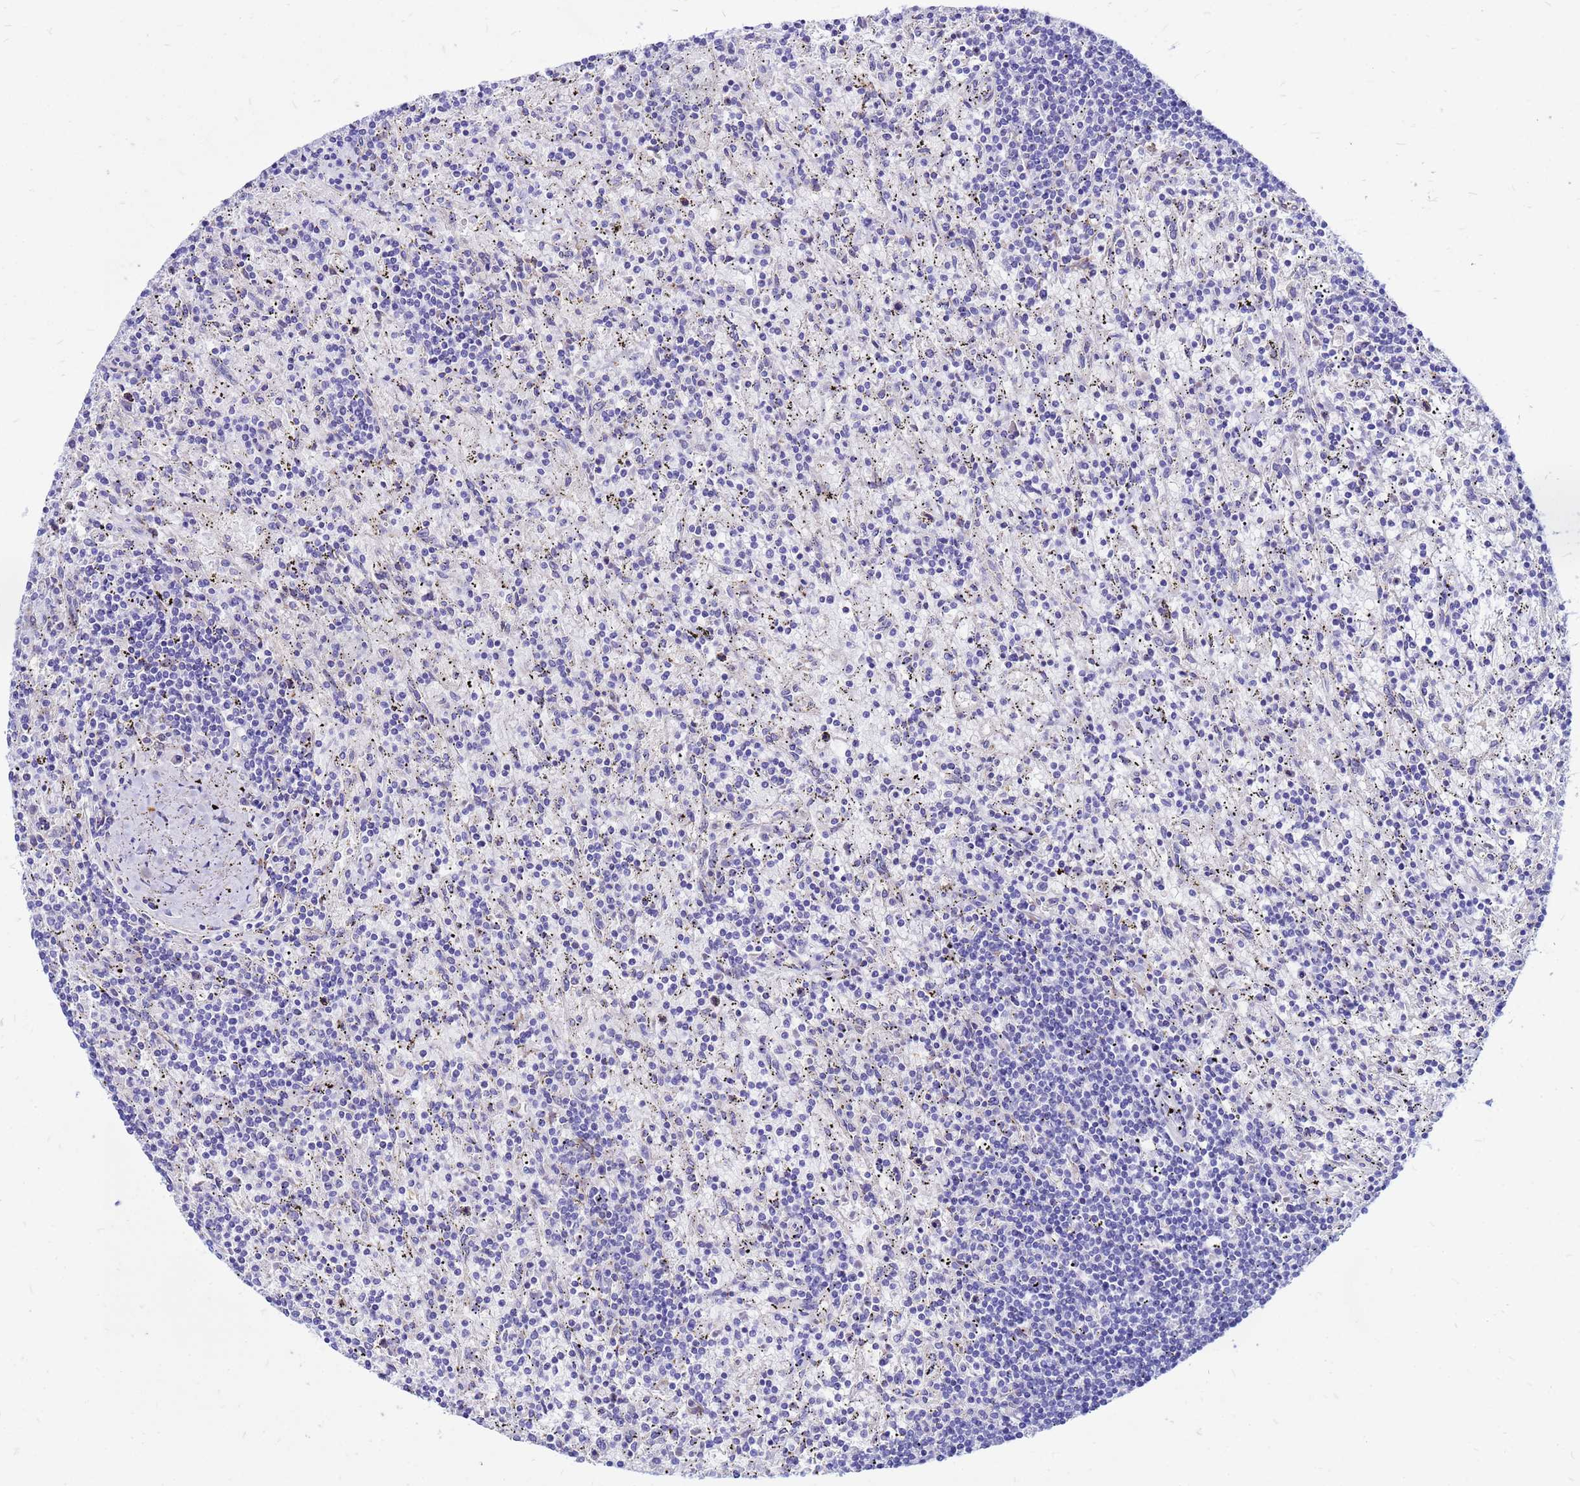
{"staining": {"intensity": "negative", "quantity": "none", "location": "none"}, "tissue": "lymphoma", "cell_type": "Tumor cells", "image_type": "cancer", "snomed": [{"axis": "morphology", "description": "Malignant lymphoma, non-Hodgkin's type, Low grade"}, {"axis": "topography", "description": "Spleen"}], "caption": "A high-resolution micrograph shows immunohistochemistry (IHC) staining of low-grade malignant lymphoma, non-Hodgkin's type, which shows no significant expression in tumor cells. (DAB (3,3'-diaminobenzidine) immunohistochemistry (IHC) with hematoxylin counter stain).", "gene": "FHIP1A", "patient": {"sex": "male", "age": 76}}